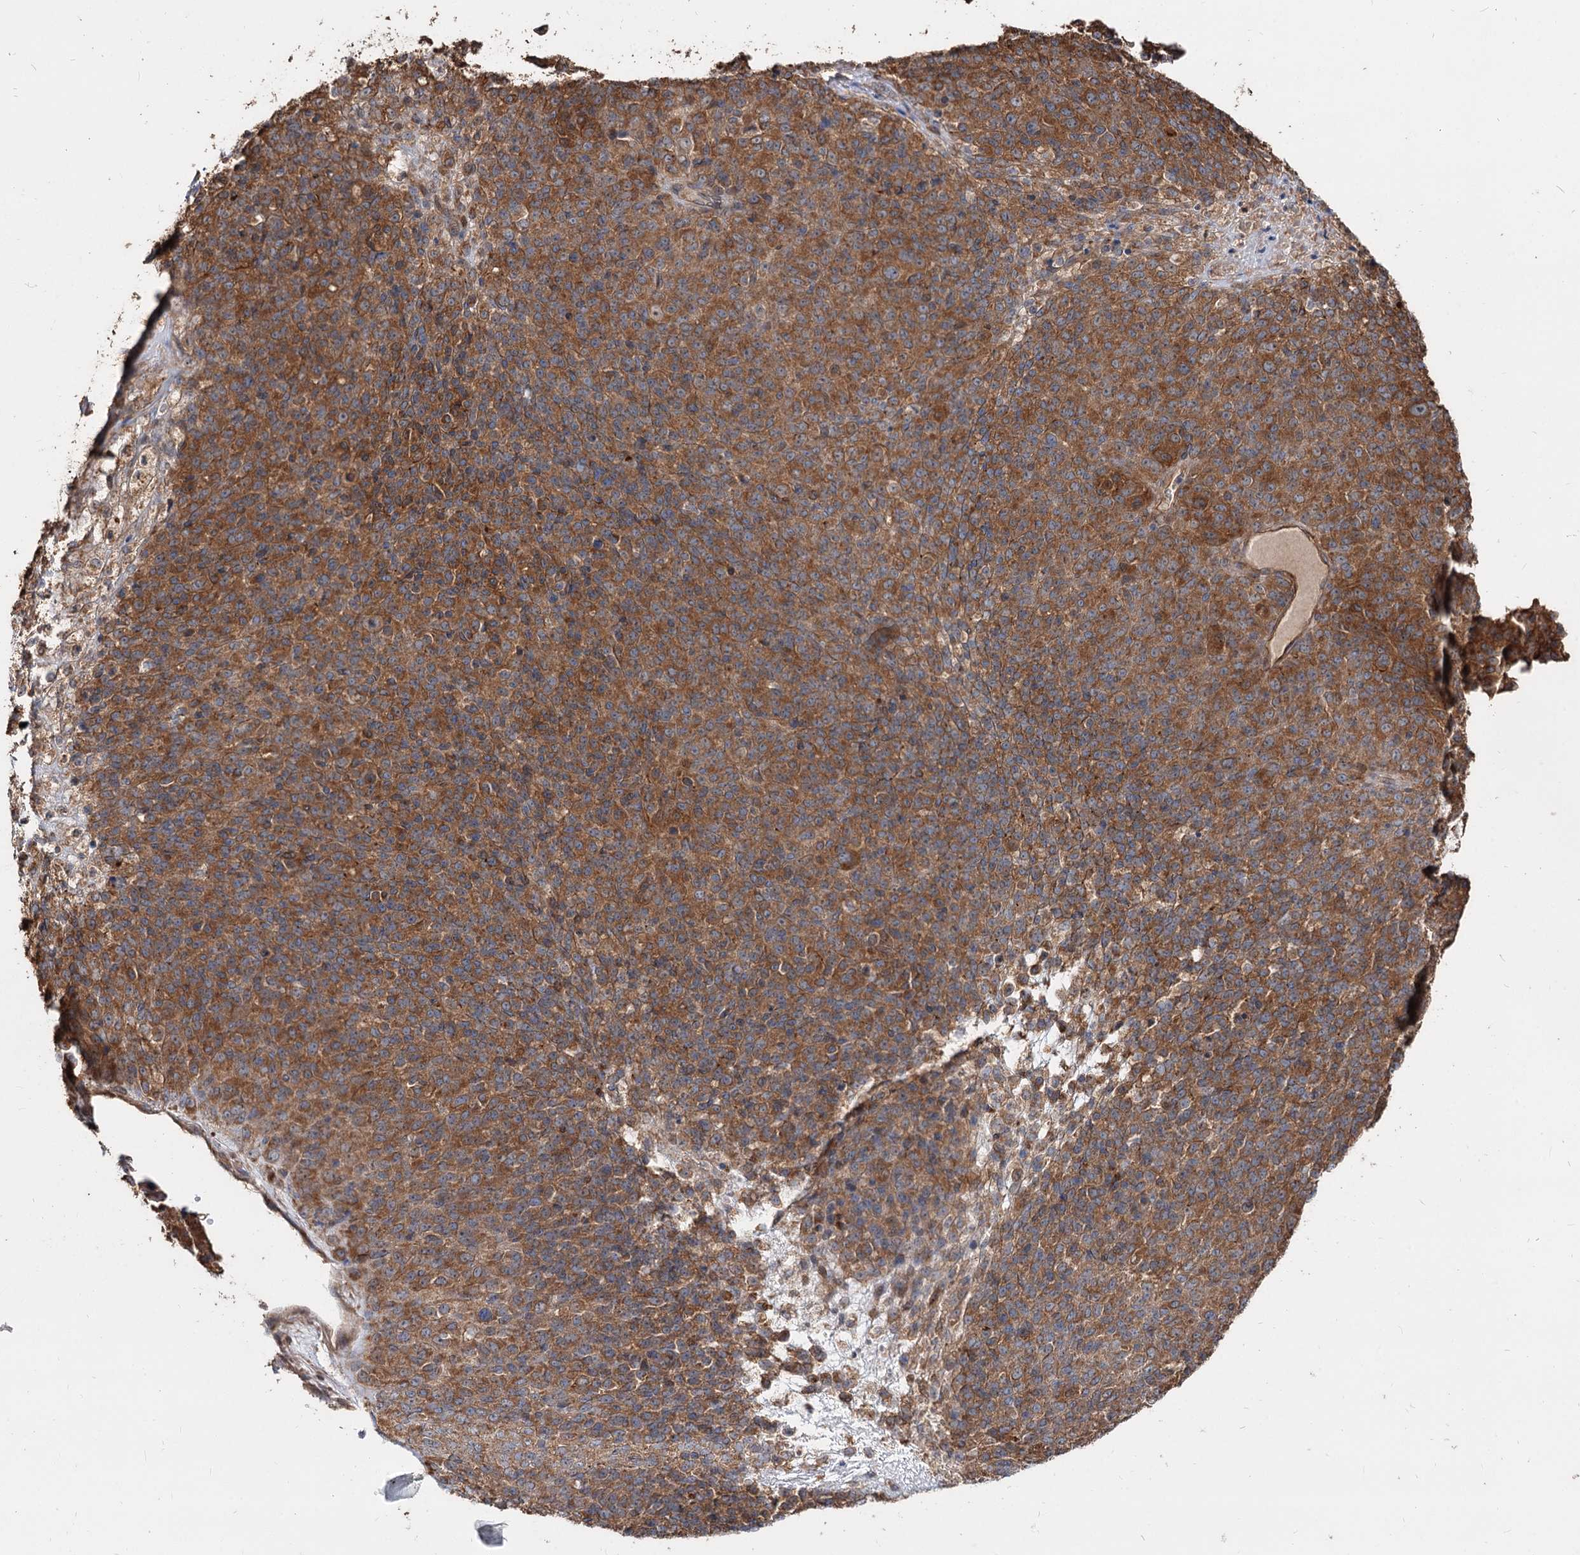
{"staining": {"intensity": "moderate", "quantity": ">75%", "location": "cytoplasmic/membranous"}, "tissue": "melanoma", "cell_type": "Tumor cells", "image_type": "cancer", "snomed": [{"axis": "morphology", "description": "Malignant melanoma, Metastatic site"}, {"axis": "topography", "description": "Brain"}], "caption": "Brown immunohistochemical staining in melanoma shows moderate cytoplasmic/membranous staining in about >75% of tumor cells.", "gene": "SPART", "patient": {"sex": "female", "age": 56}}